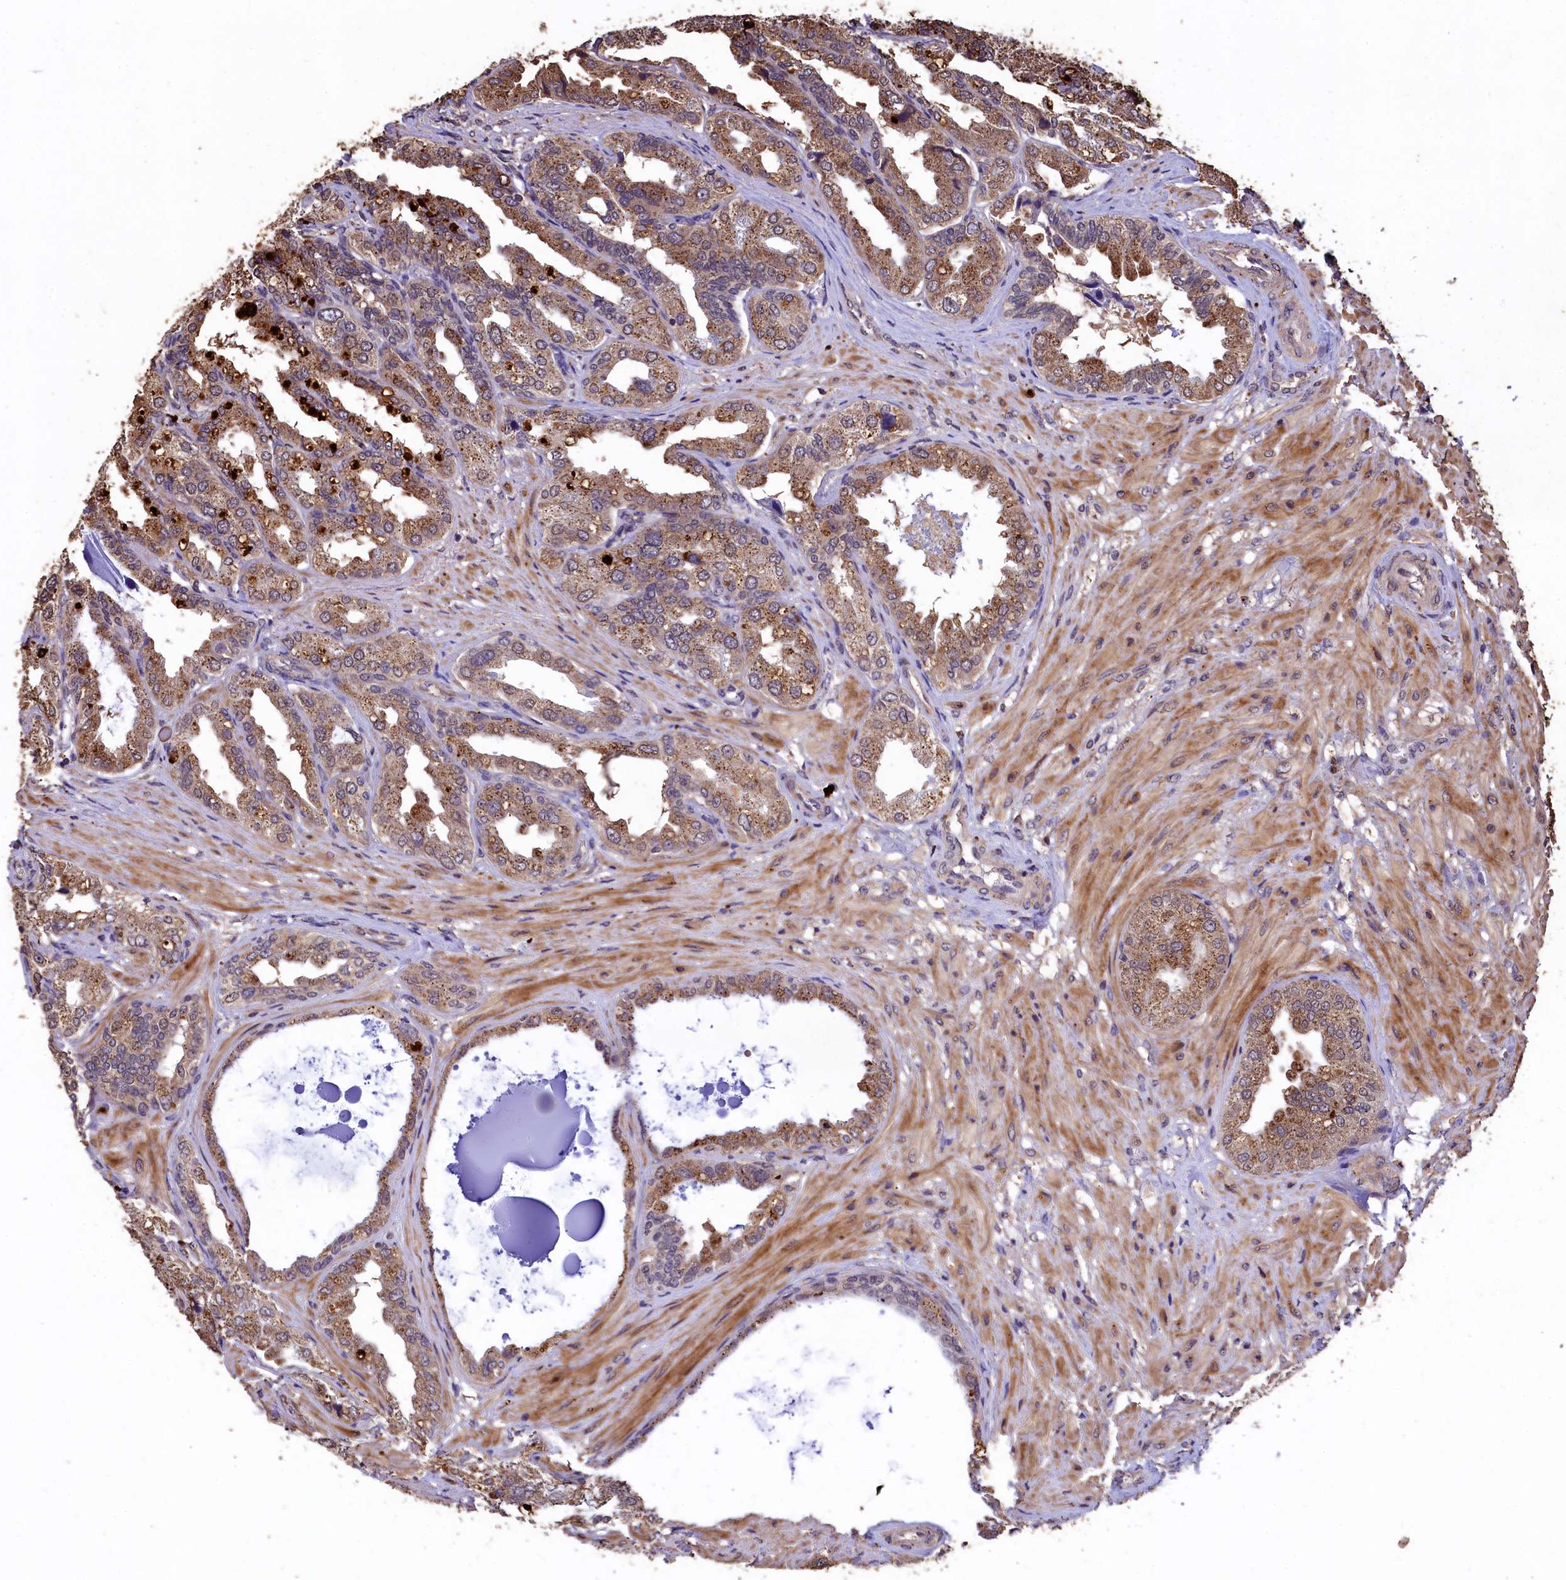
{"staining": {"intensity": "moderate", "quantity": ">75%", "location": "cytoplasmic/membranous"}, "tissue": "seminal vesicle", "cell_type": "Glandular cells", "image_type": "normal", "snomed": [{"axis": "morphology", "description": "Normal tissue, NOS"}, {"axis": "topography", "description": "Seminal veicle"}], "caption": "This micrograph displays IHC staining of benign human seminal vesicle, with medium moderate cytoplasmic/membranous positivity in about >75% of glandular cells.", "gene": "LSM4", "patient": {"sex": "male", "age": 63}}